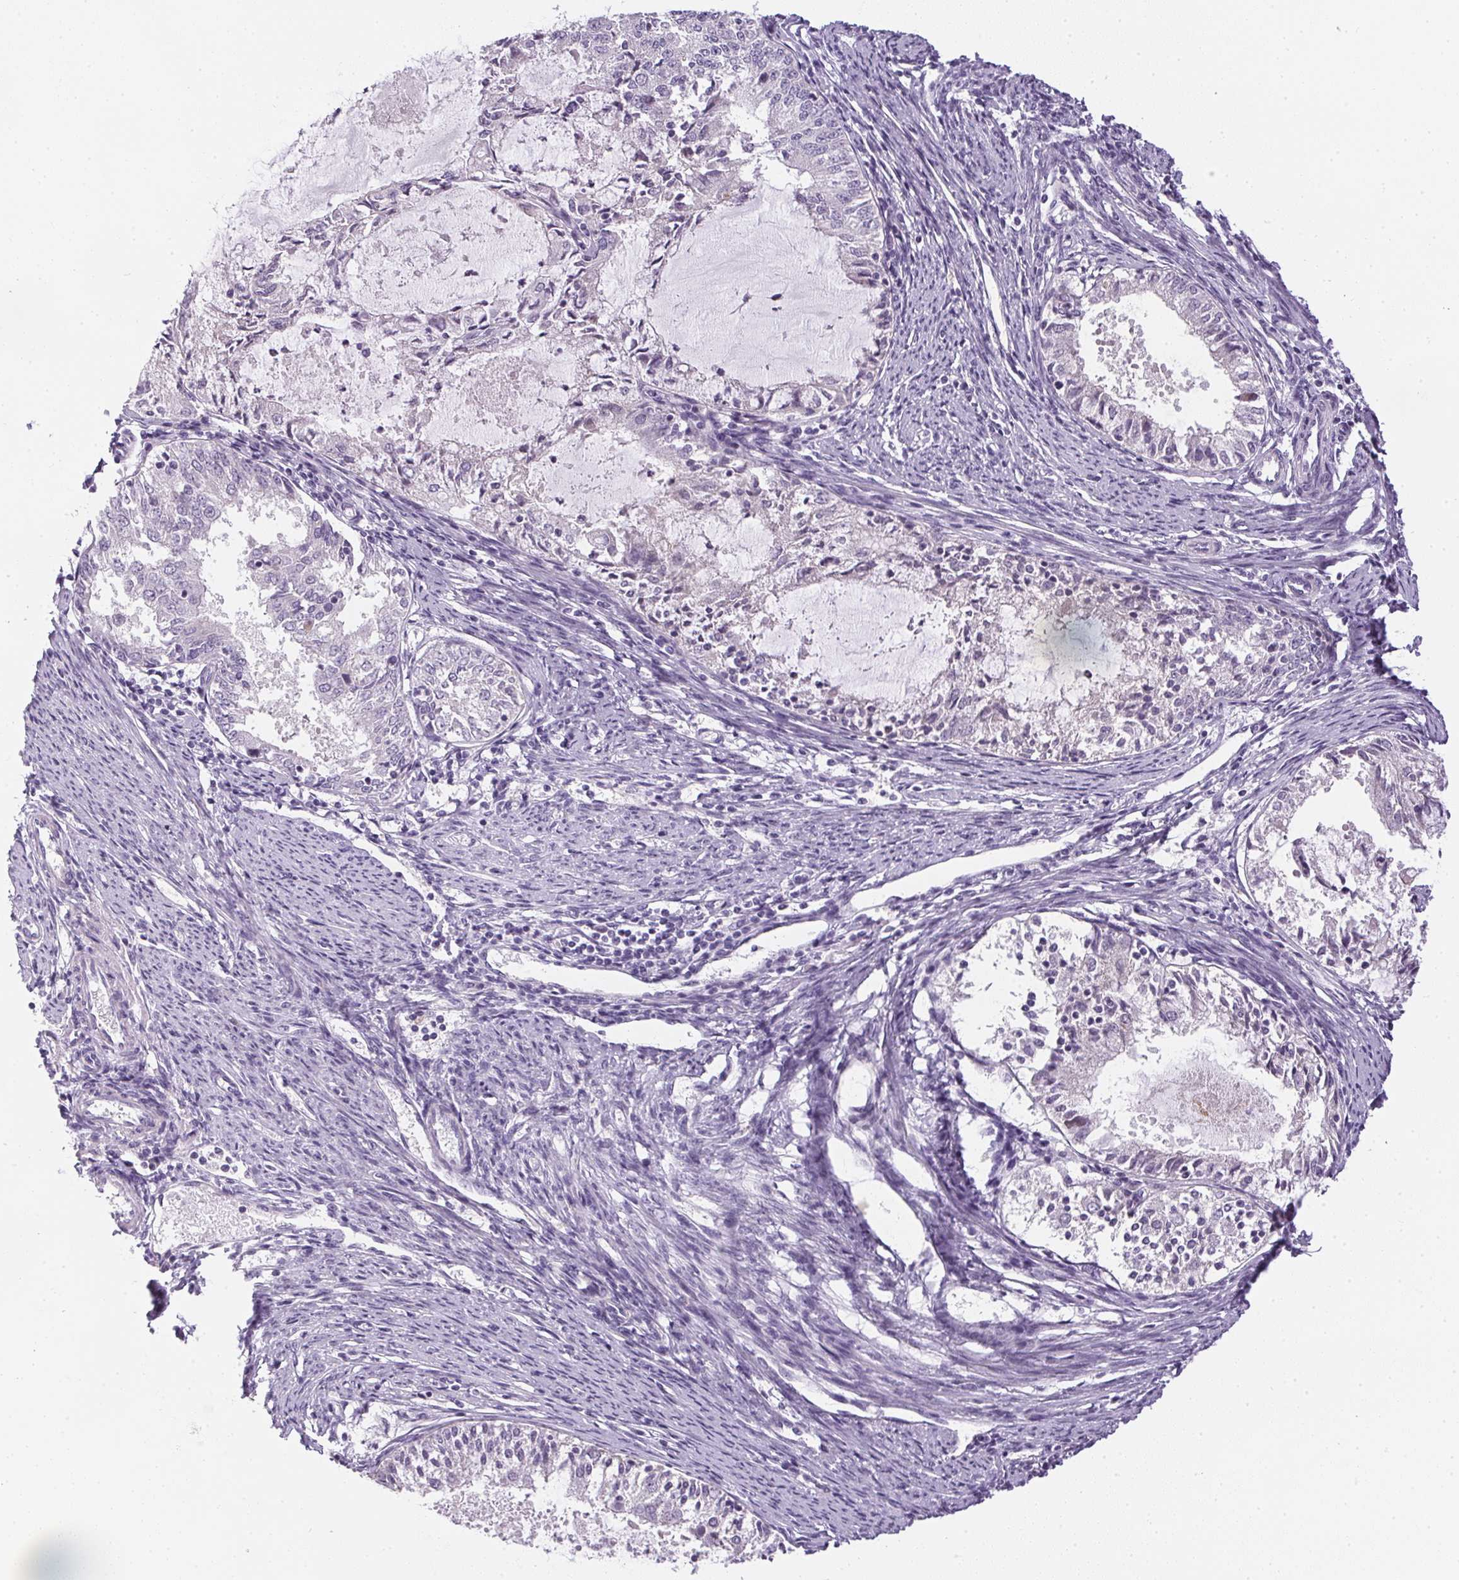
{"staining": {"intensity": "negative", "quantity": "none", "location": "none"}, "tissue": "endometrial cancer", "cell_type": "Tumor cells", "image_type": "cancer", "snomed": [{"axis": "morphology", "description": "Adenocarcinoma, NOS"}, {"axis": "topography", "description": "Endometrium"}], "caption": "Protein analysis of endometrial cancer (adenocarcinoma) exhibits no significant expression in tumor cells.", "gene": "GSDMC", "patient": {"sex": "female", "age": 57}}